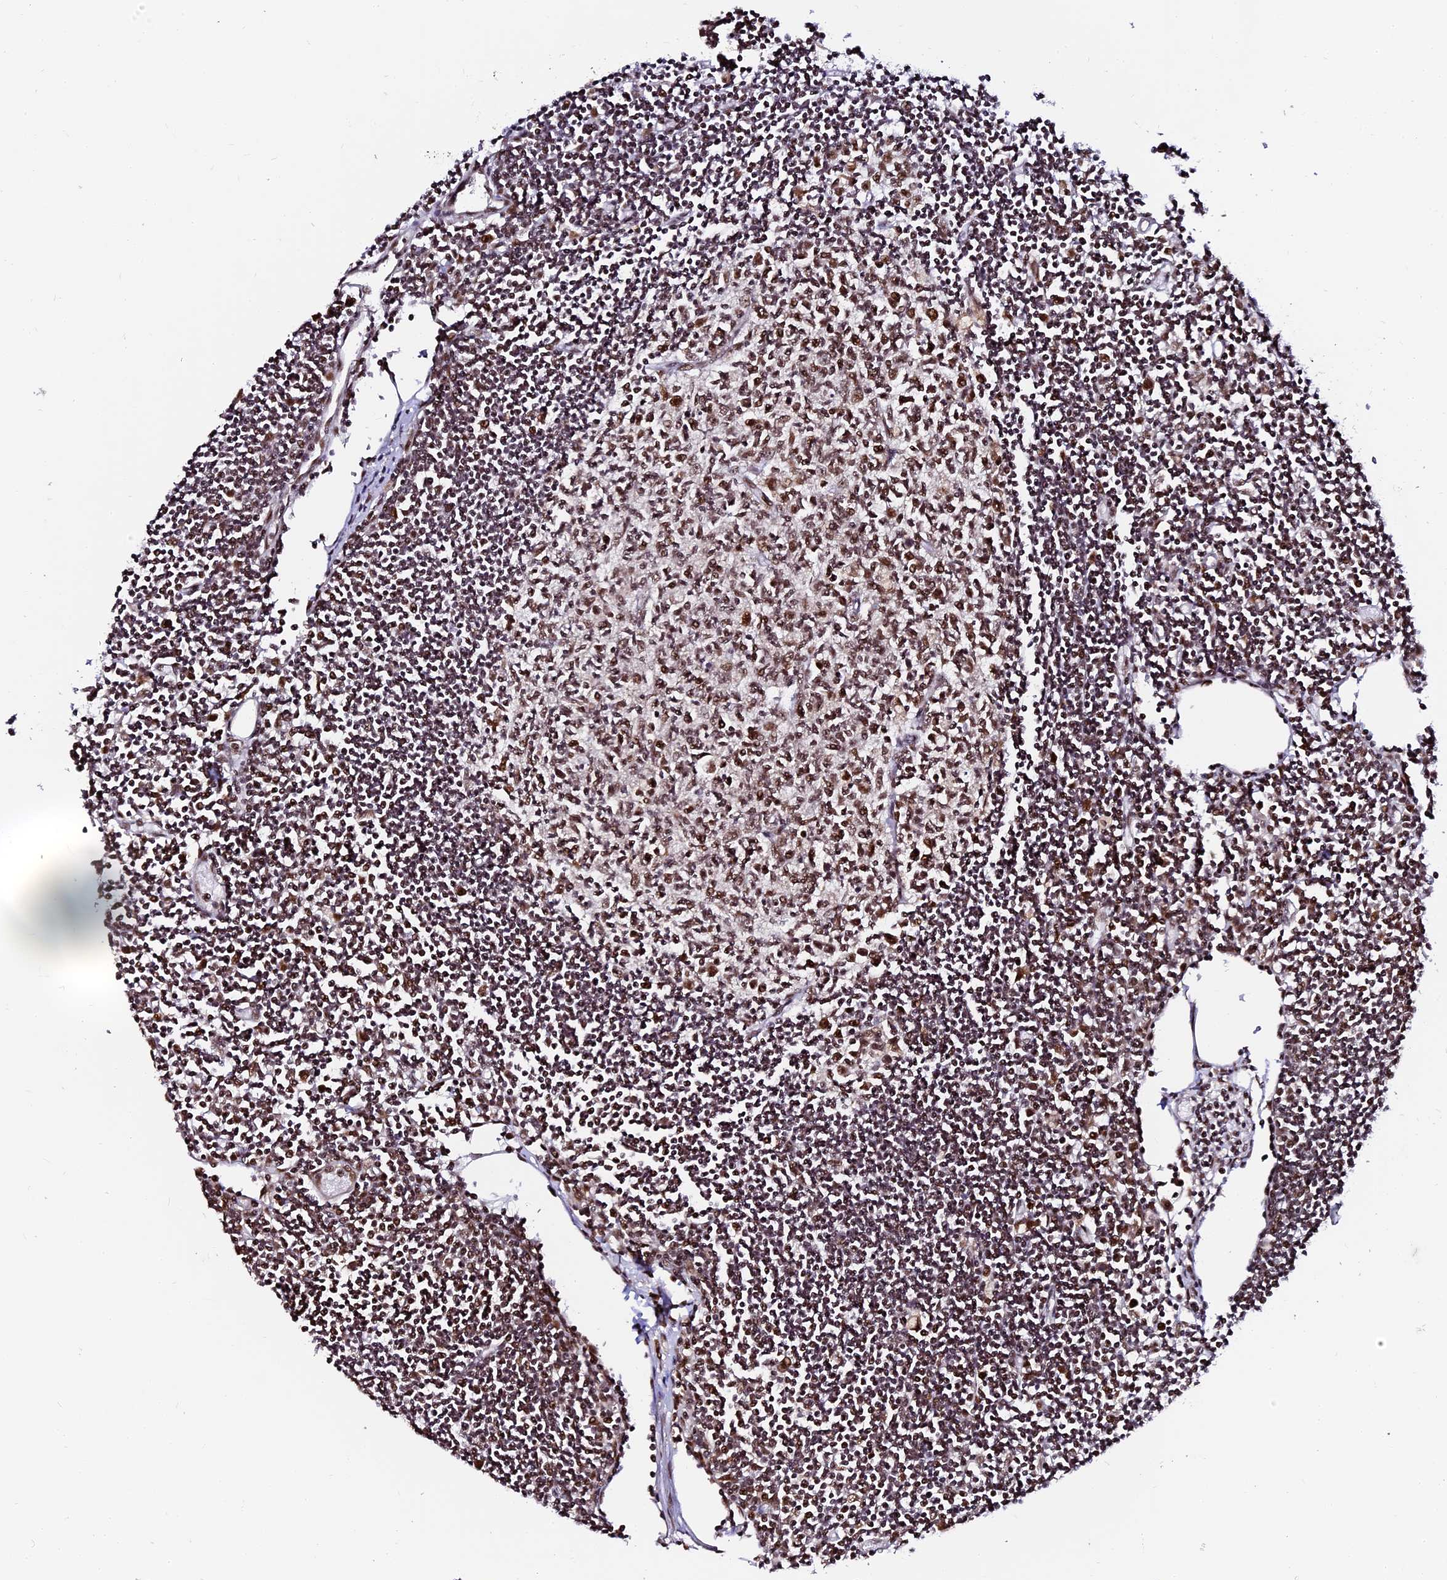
{"staining": {"intensity": "moderate", "quantity": ">75%", "location": "nuclear"}, "tissue": "lymph node", "cell_type": "Germinal center cells", "image_type": "normal", "snomed": [{"axis": "morphology", "description": "Normal tissue, NOS"}, {"axis": "topography", "description": "Lymph node"}], "caption": "Human lymph node stained for a protein (brown) reveals moderate nuclear positive positivity in approximately >75% of germinal center cells.", "gene": "MCRS1", "patient": {"sex": "female", "age": 11}}